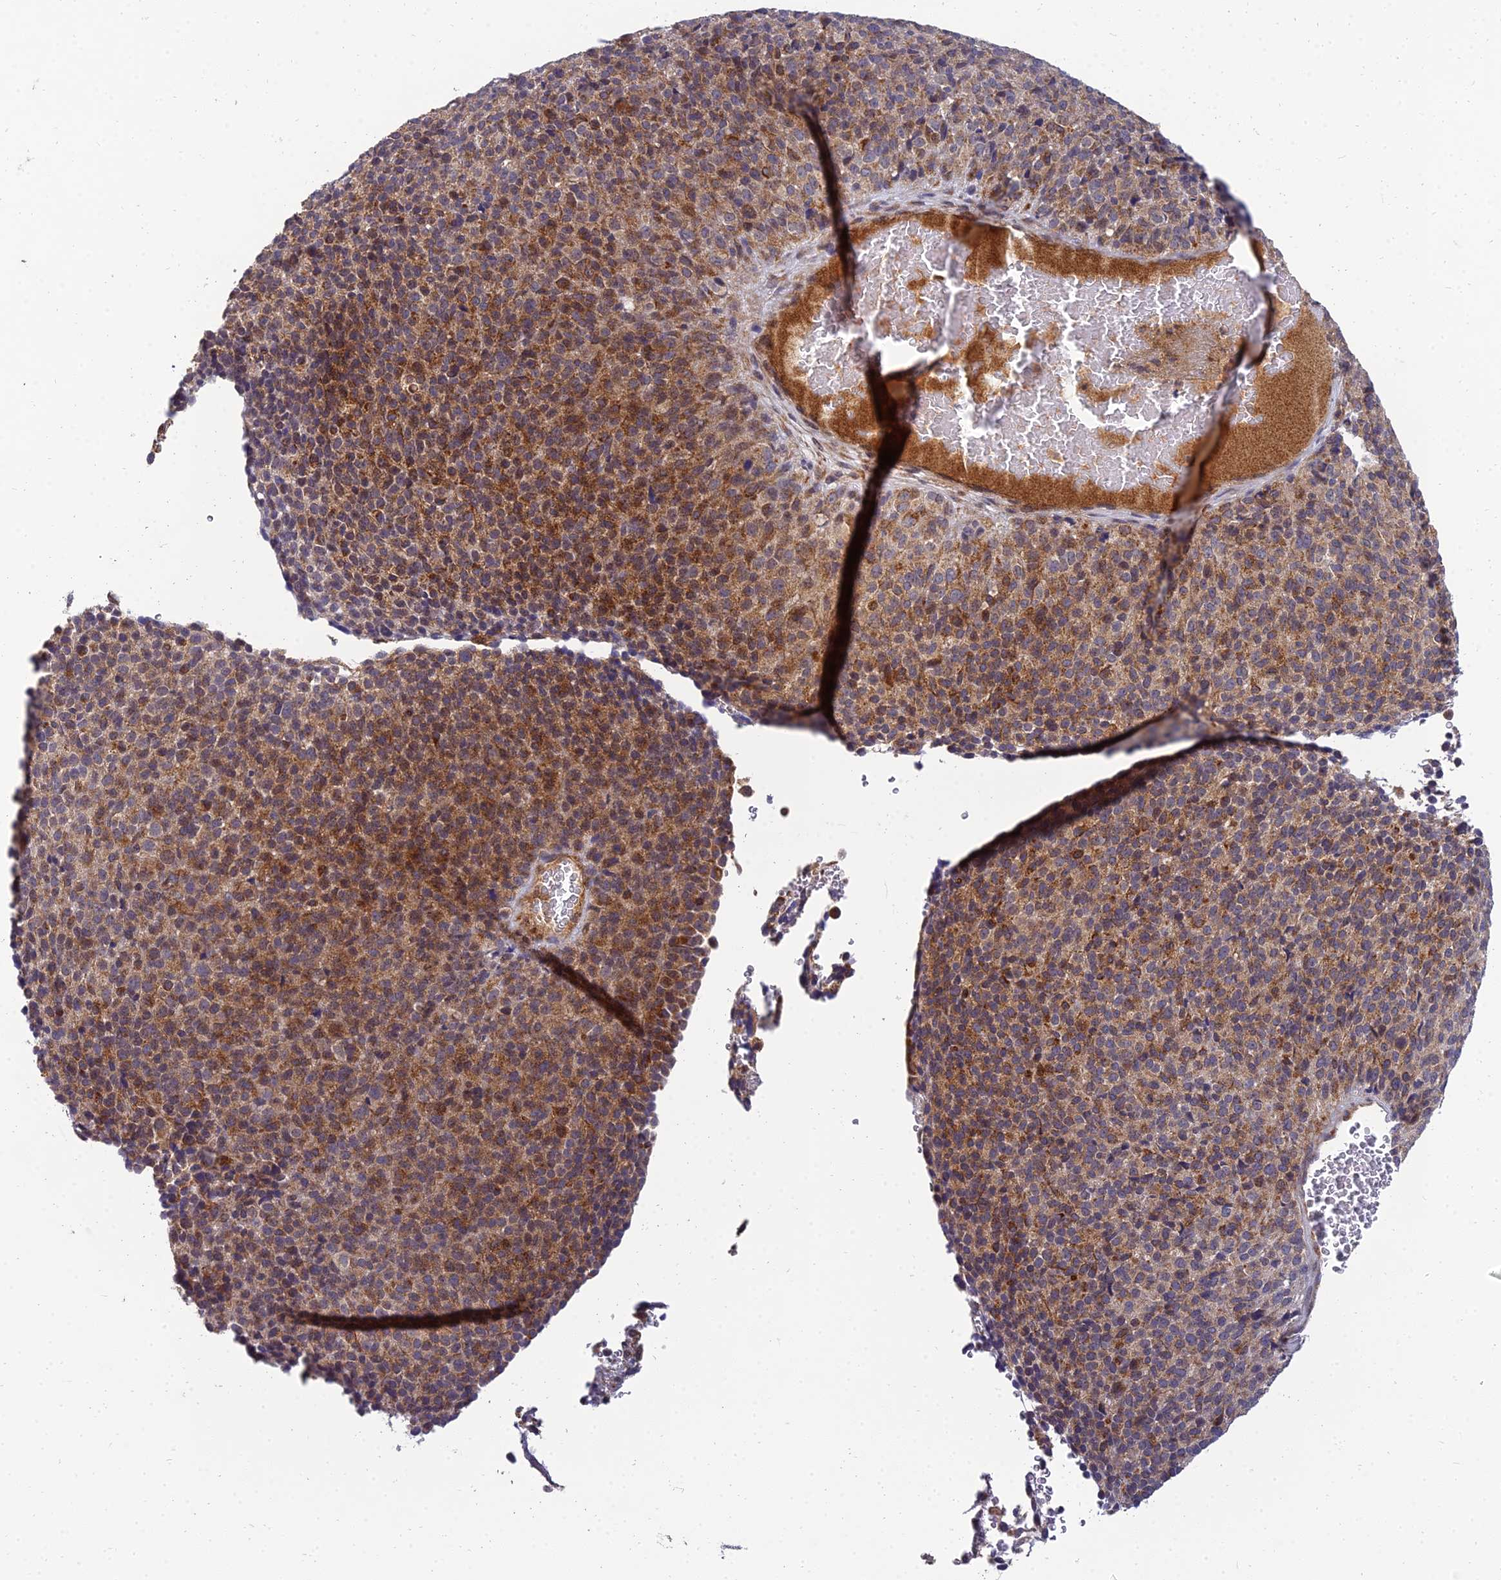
{"staining": {"intensity": "moderate", "quantity": ">75%", "location": "cytoplasmic/membranous"}, "tissue": "melanoma", "cell_type": "Tumor cells", "image_type": "cancer", "snomed": [{"axis": "morphology", "description": "Malignant melanoma, Metastatic site"}, {"axis": "topography", "description": "Brain"}], "caption": "Brown immunohistochemical staining in human melanoma demonstrates moderate cytoplasmic/membranous positivity in about >75% of tumor cells.", "gene": "NPY", "patient": {"sex": "female", "age": 56}}